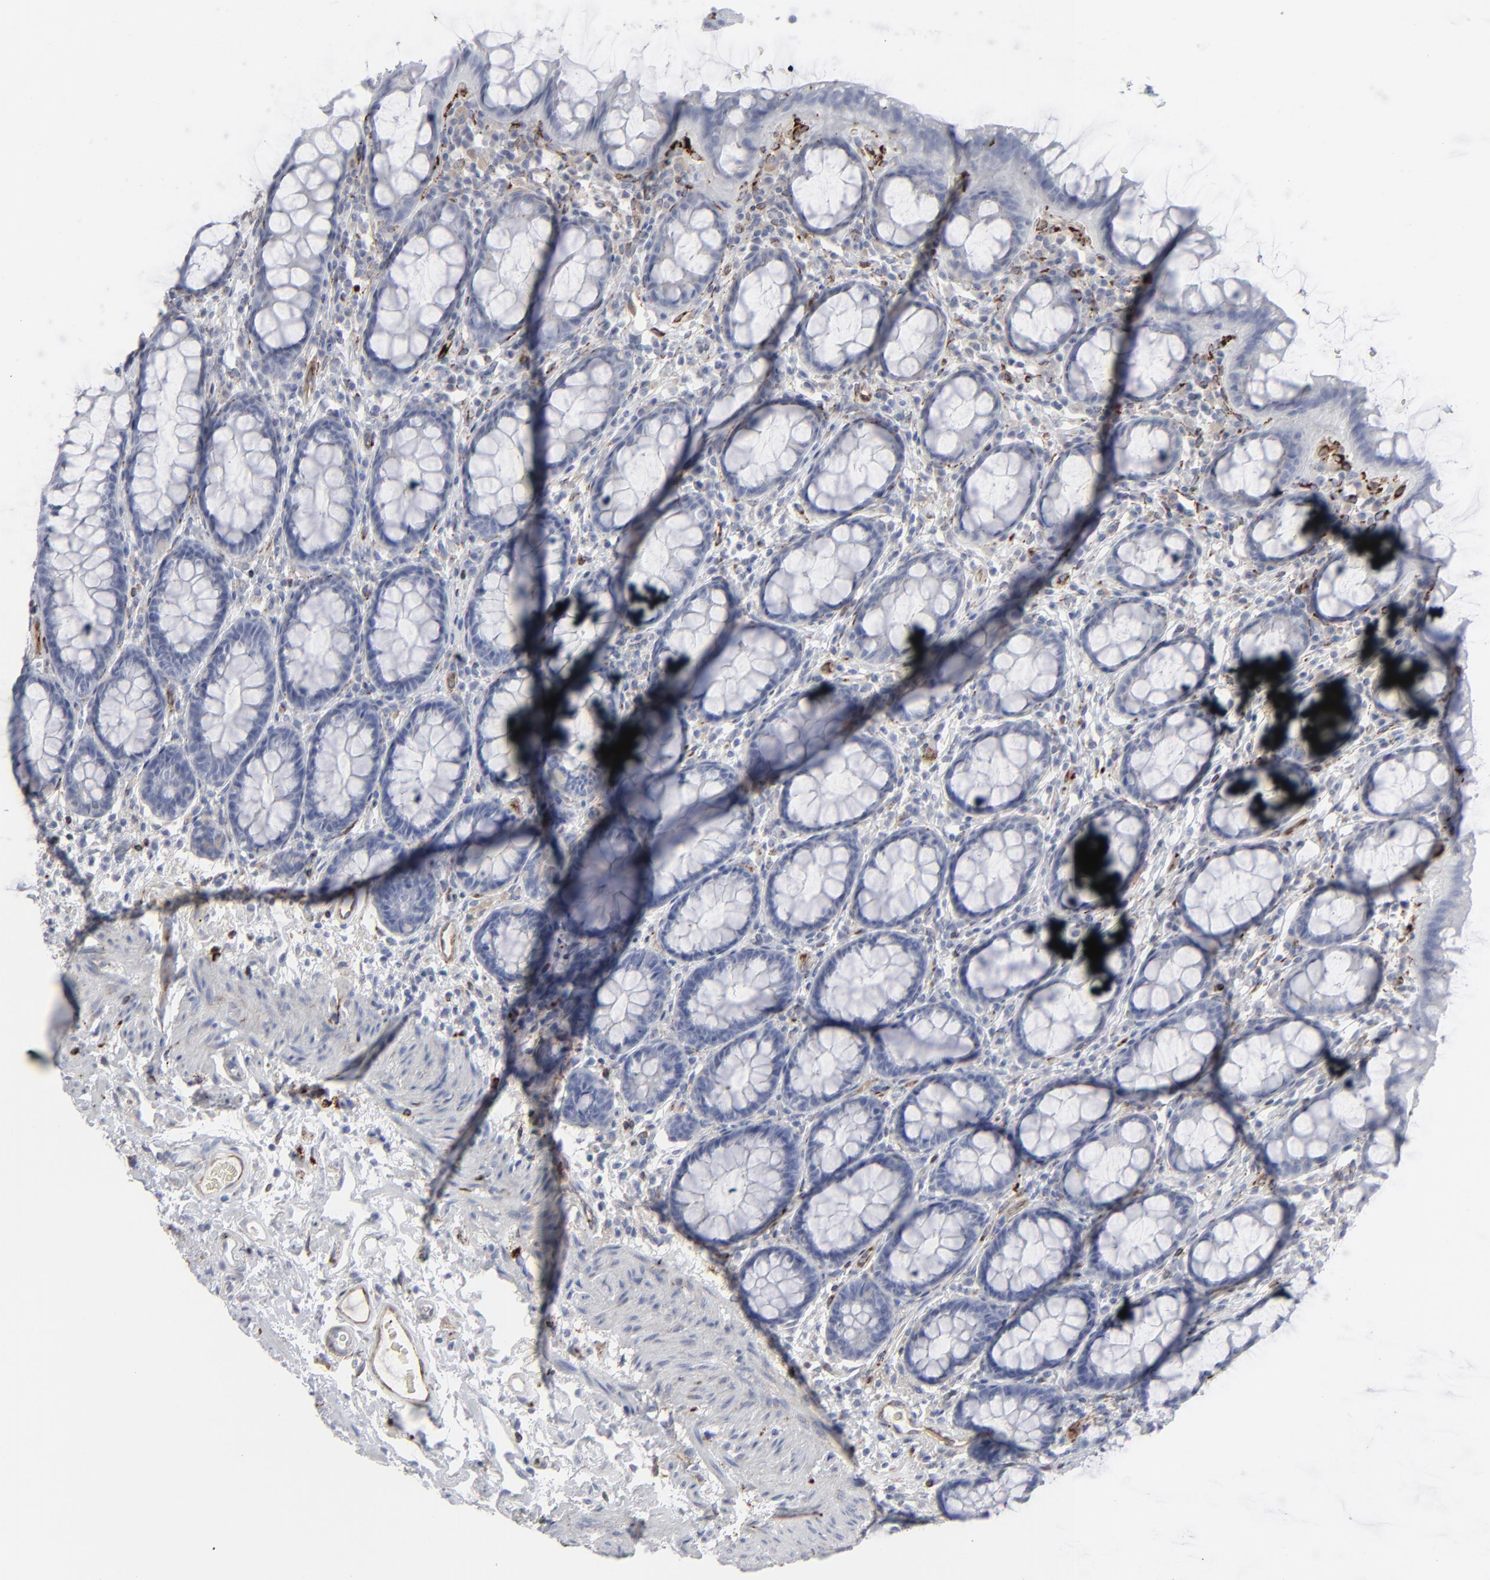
{"staining": {"intensity": "negative", "quantity": "none", "location": "none"}, "tissue": "rectum", "cell_type": "Glandular cells", "image_type": "normal", "snomed": [{"axis": "morphology", "description": "Normal tissue, NOS"}, {"axis": "topography", "description": "Rectum"}], "caption": "IHC histopathology image of unremarkable human rectum stained for a protein (brown), which shows no expression in glandular cells.", "gene": "SPARC", "patient": {"sex": "male", "age": 92}}